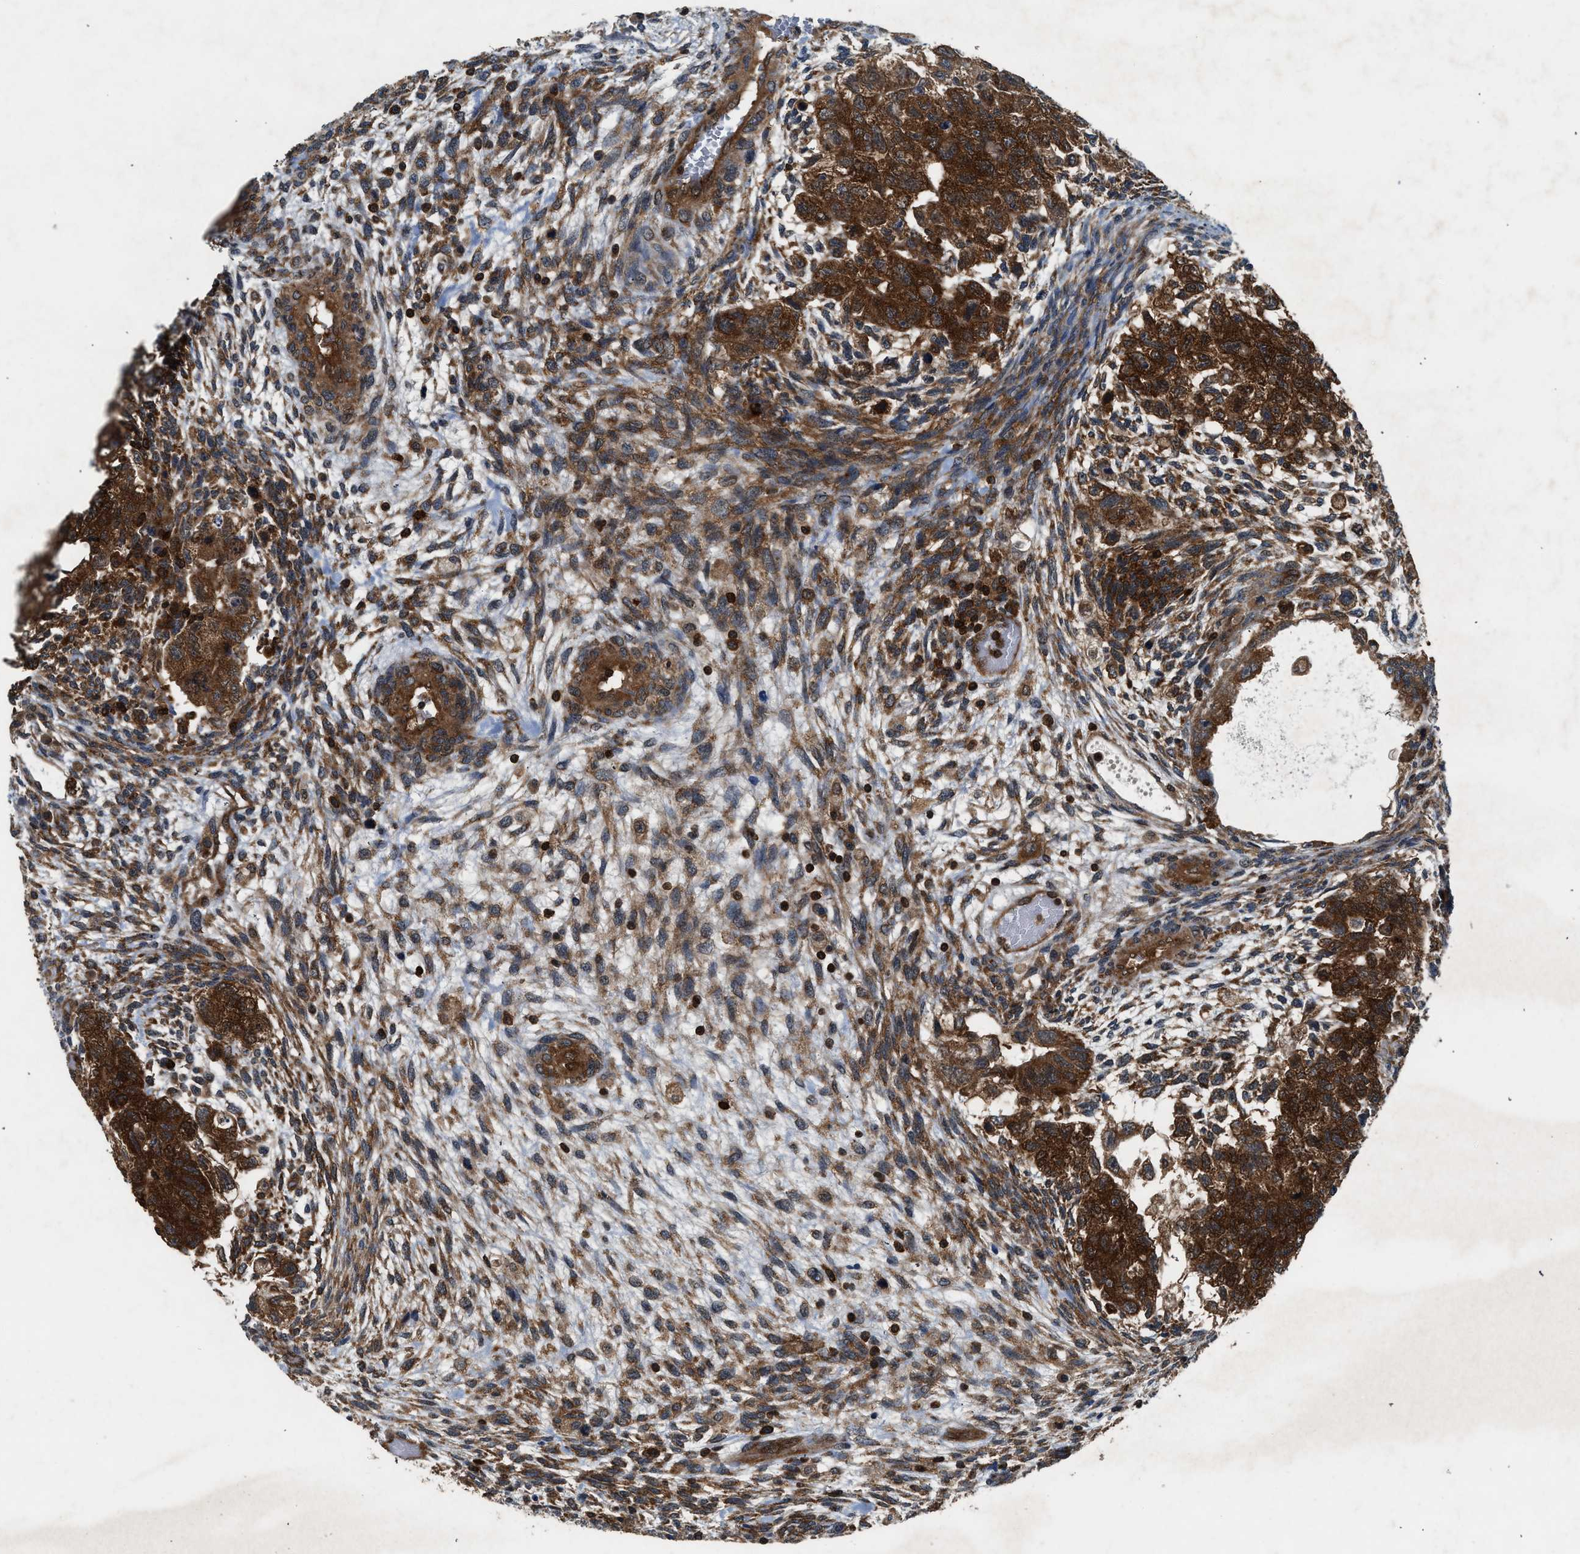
{"staining": {"intensity": "strong", "quantity": ">75%", "location": "cytoplasmic/membranous,nuclear"}, "tissue": "testis cancer", "cell_type": "Tumor cells", "image_type": "cancer", "snomed": [{"axis": "morphology", "description": "Normal tissue, NOS"}, {"axis": "morphology", "description": "Carcinoma, Embryonal, NOS"}, {"axis": "topography", "description": "Testis"}], "caption": "Testis cancer (embryonal carcinoma) stained with DAB immunohistochemistry (IHC) exhibits high levels of strong cytoplasmic/membranous and nuclear positivity in about >75% of tumor cells.", "gene": "OXSR1", "patient": {"sex": "male", "age": 36}}